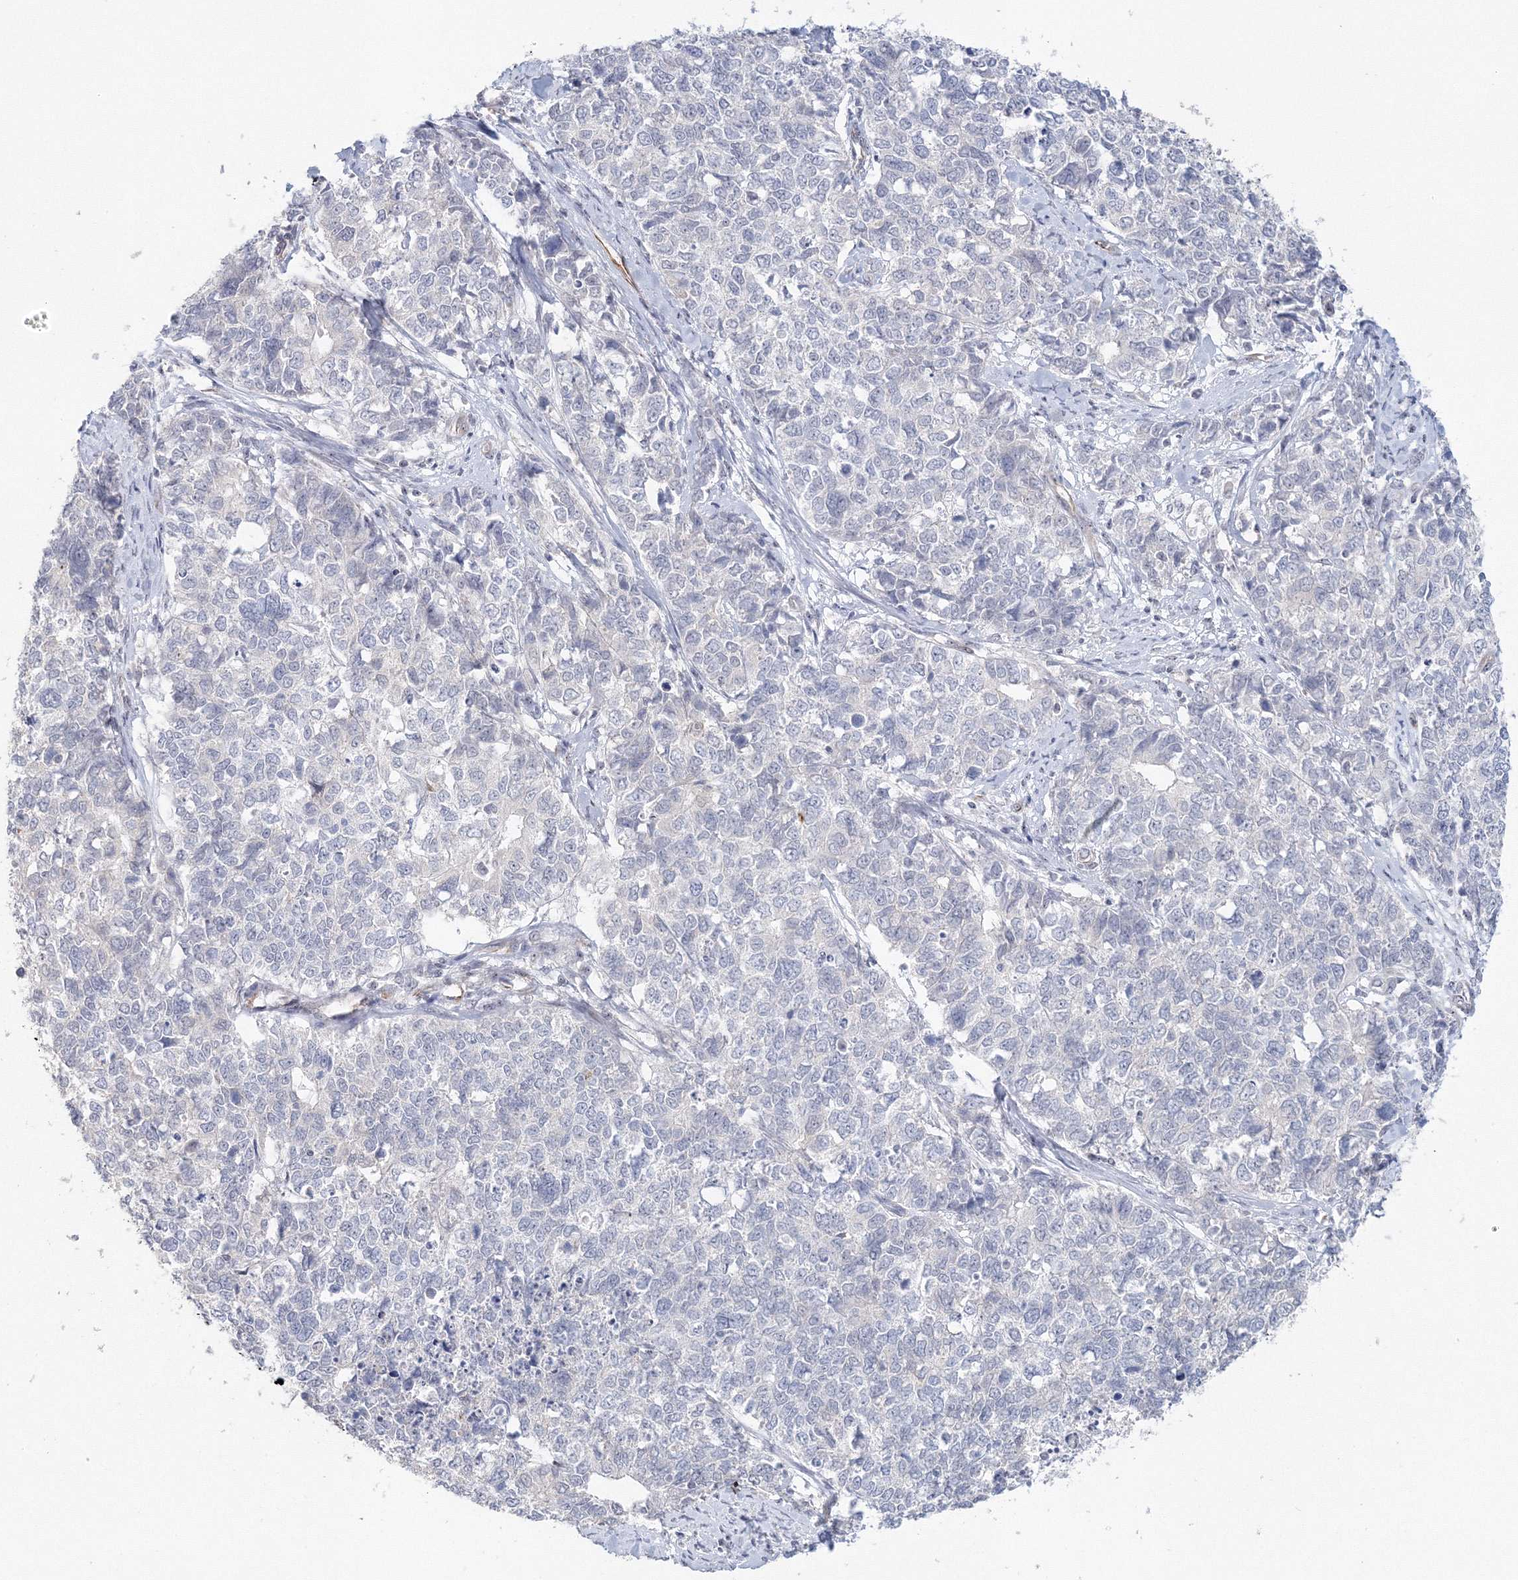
{"staining": {"intensity": "negative", "quantity": "none", "location": "none"}, "tissue": "cervical cancer", "cell_type": "Tumor cells", "image_type": "cancer", "snomed": [{"axis": "morphology", "description": "Squamous cell carcinoma, NOS"}, {"axis": "topography", "description": "Cervix"}], "caption": "A photomicrograph of human cervical squamous cell carcinoma is negative for staining in tumor cells.", "gene": "SIRT7", "patient": {"sex": "female", "age": 63}}